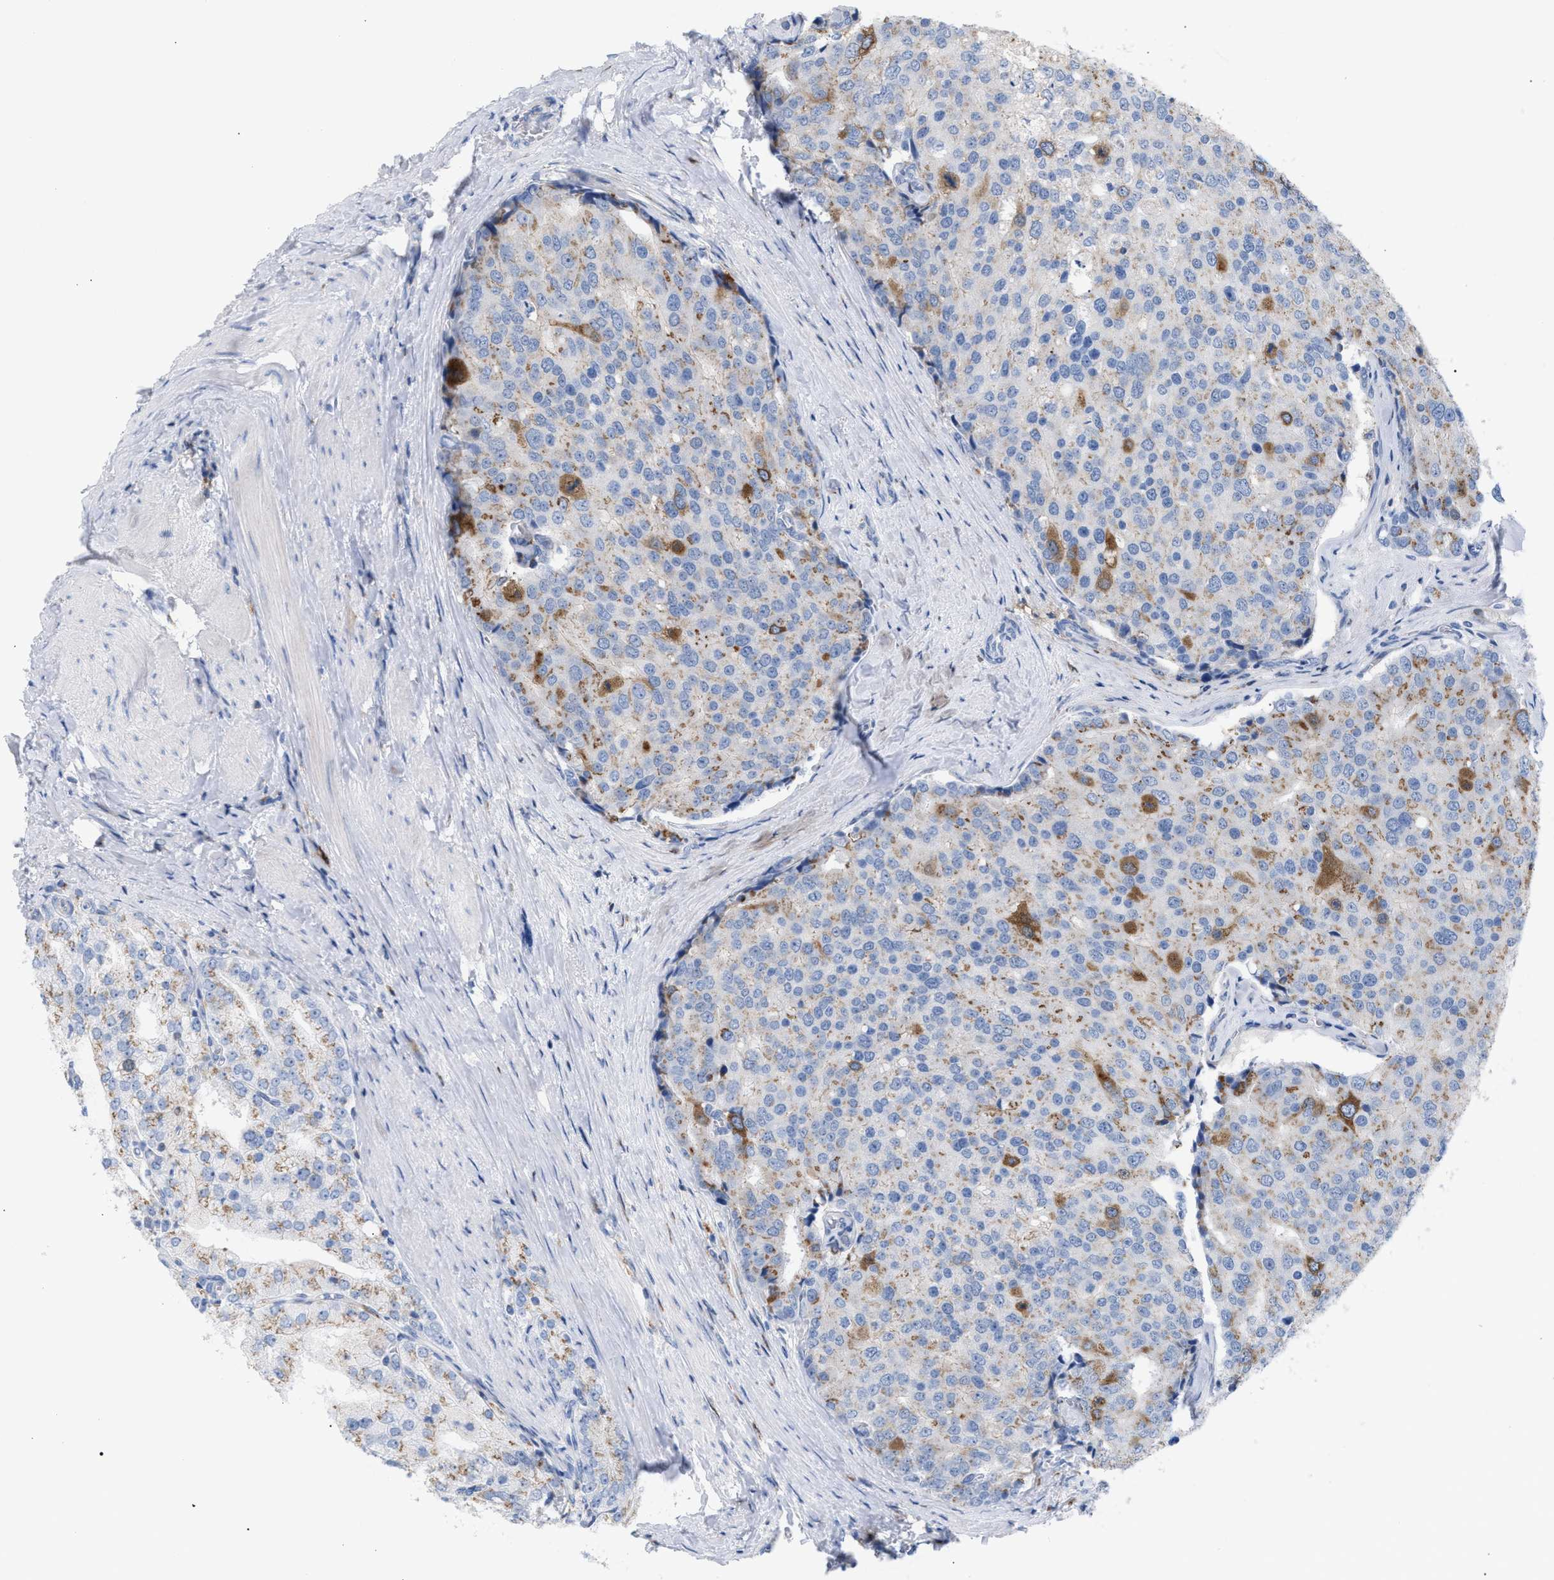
{"staining": {"intensity": "moderate", "quantity": "<25%", "location": "cytoplasmic/membranous"}, "tissue": "prostate cancer", "cell_type": "Tumor cells", "image_type": "cancer", "snomed": [{"axis": "morphology", "description": "Adenocarcinoma, High grade"}, {"axis": "topography", "description": "Prostate"}], "caption": "Prostate cancer (high-grade adenocarcinoma) was stained to show a protein in brown. There is low levels of moderate cytoplasmic/membranous staining in approximately <25% of tumor cells. The staining was performed using DAB (3,3'-diaminobenzidine) to visualize the protein expression in brown, while the nuclei were stained in blue with hematoxylin (Magnification: 20x).", "gene": "TACC3", "patient": {"sex": "male", "age": 50}}